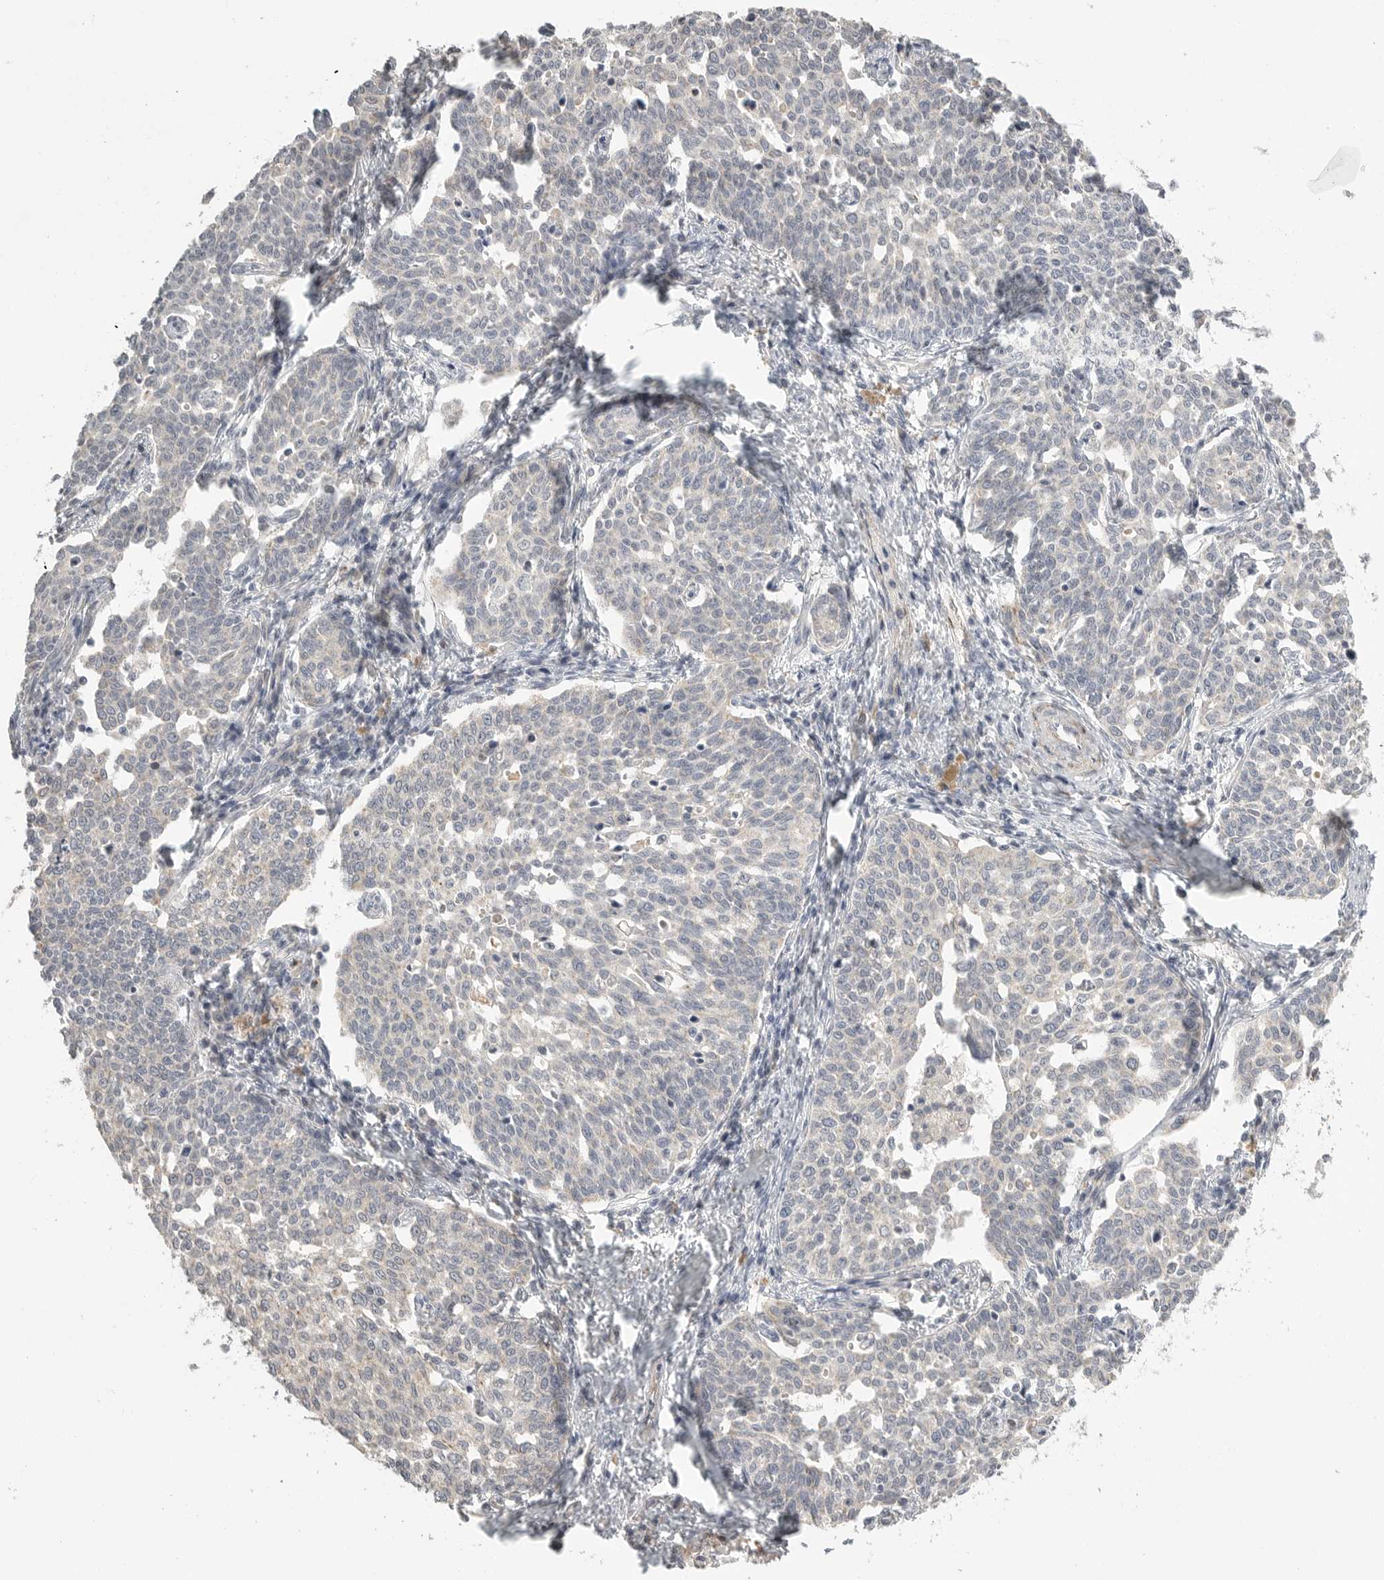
{"staining": {"intensity": "negative", "quantity": "none", "location": "none"}, "tissue": "cervical cancer", "cell_type": "Tumor cells", "image_type": "cancer", "snomed": [{"axis": "morphology", "description": "Squamous cell carcinoma, NOS"}, {"axis": "topography", "description": "Cervix"}], "caption": "This is a micrograph of immunohistochemistry (IHC) staining of cervical squamous cell carcinoma, which shows no positivity in tumor cells.", "gene": "STAB2", "patient": {"sex": "female", "age": 34}}